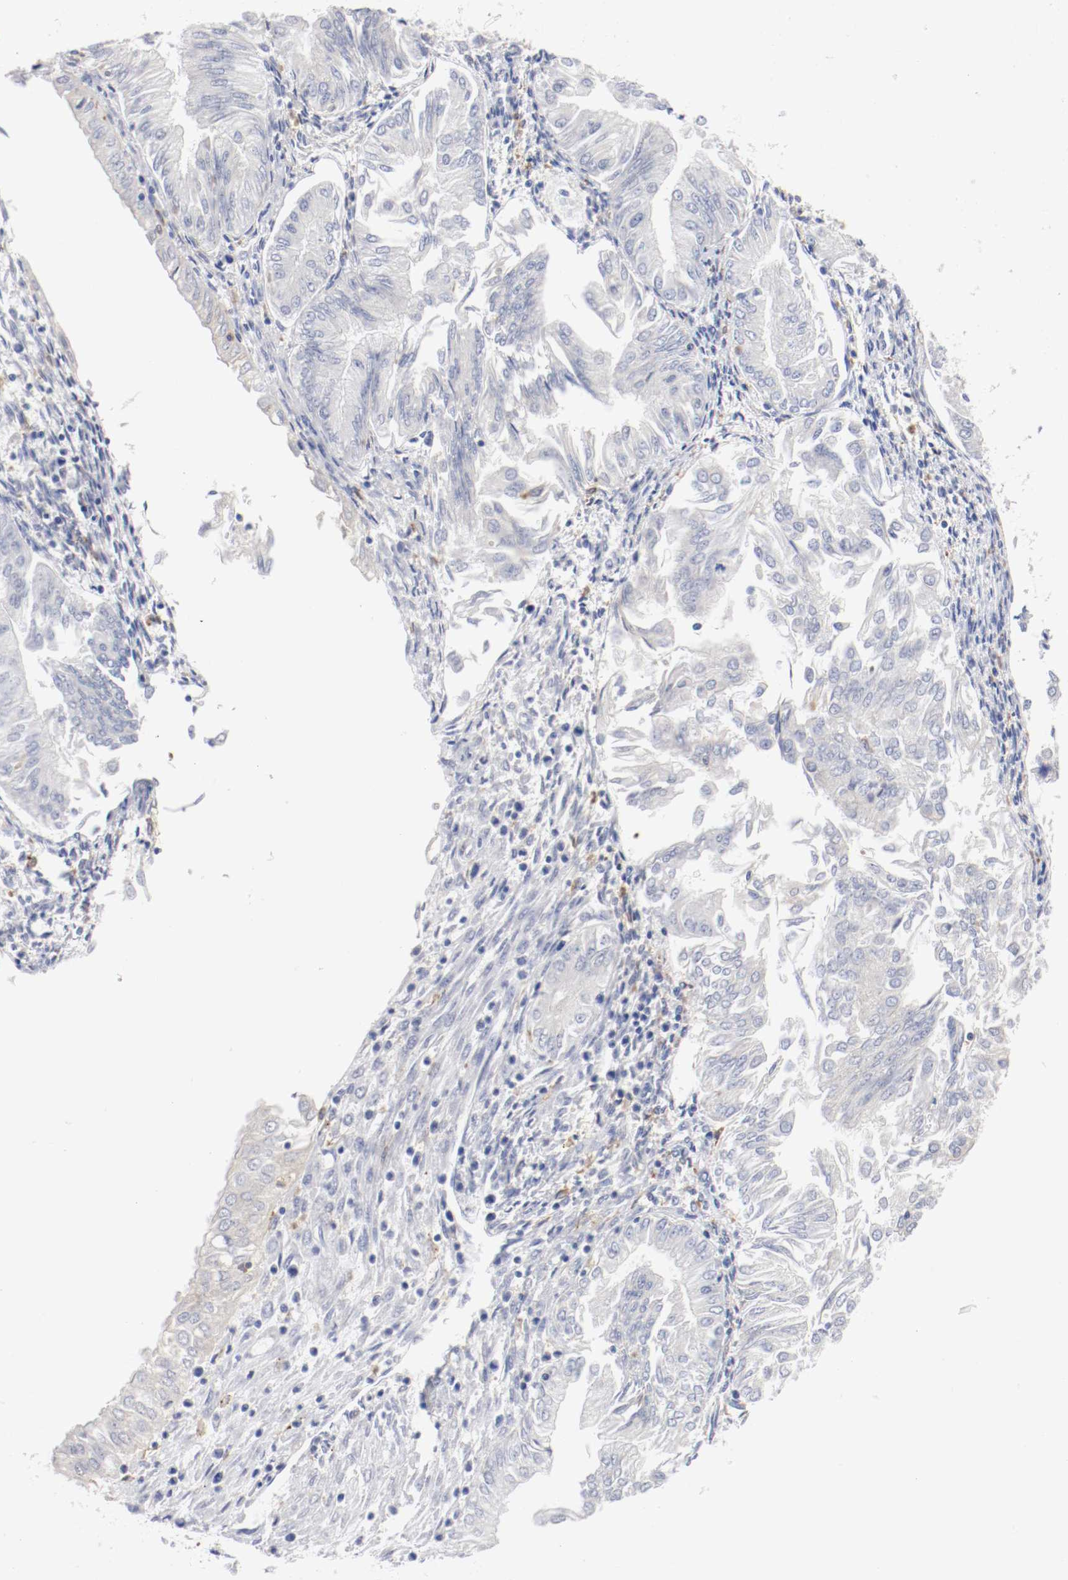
{"staining": {"intensity": "negative", "quantity": "none", "location": "none"}, "tissue": "endometrial cancer", "cell_type": "Tumor cells", "image_type": "cancer", "snomed": [{"axis": "morphology", "description": "Adenocarcinoma, NOS"}, {"axis": "topography", "description": "Endometrium"}], "caption": "Immunohistochemistry histopathology image of neoplastic tissue: human endometrial cancer (adenocarcinoma) stained with DAB (3,3'-diaminobenzidine) displays no significant protein expression in tumor cells.", "gene": "FGFBP1", "patient": {"sex": "female", "age": 53}}